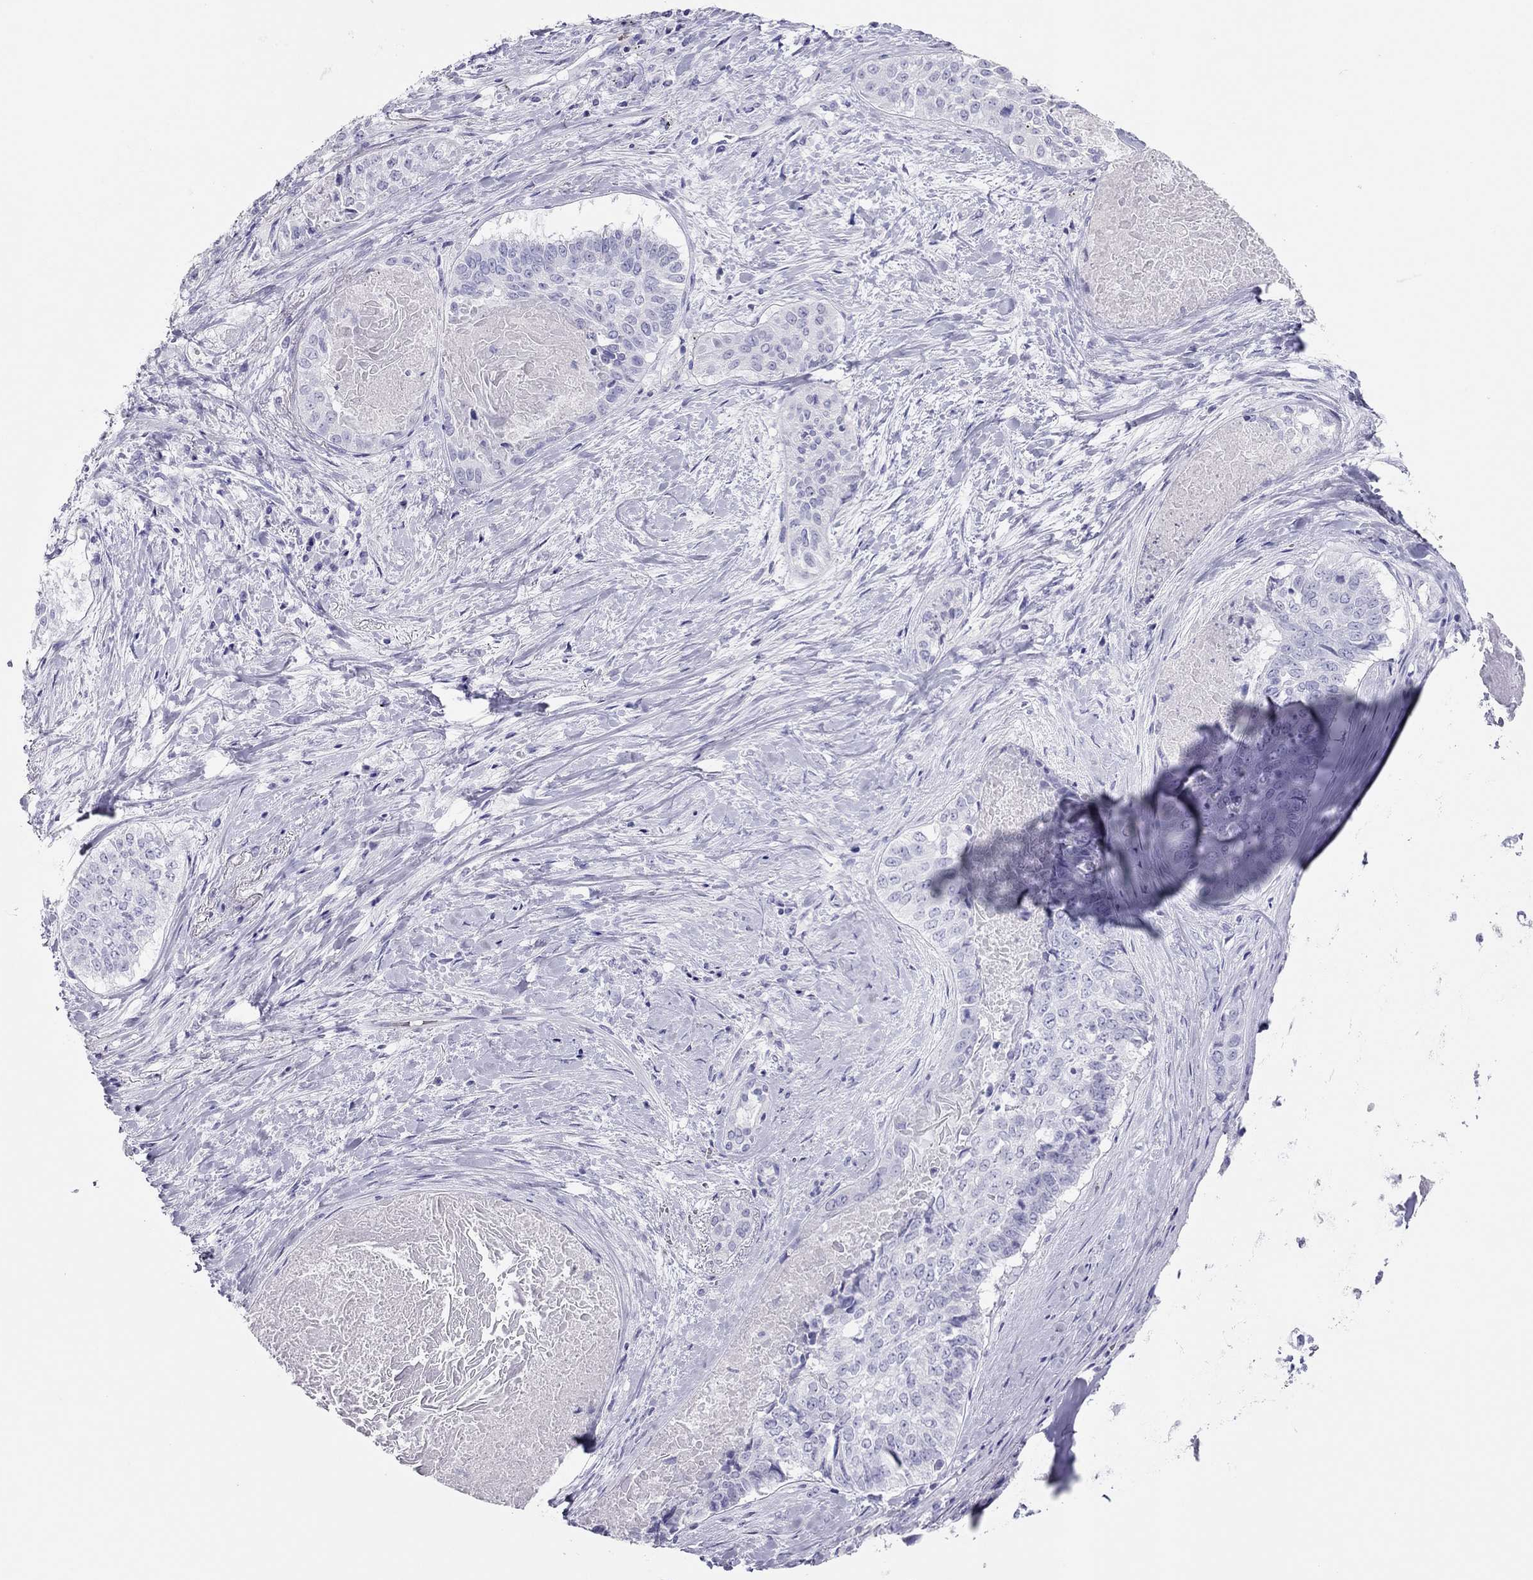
{"staining": {"intensity": "negative", "quantity": "none", "location": "none"}, "tissue": "lung cancer", "cell_type": "Tumor cells", "image_type": "cancer", "snomed": [{"axis": "morphology", "description": "Squamous cell carcinoma, NOS"}, {"axis": "topography", "description": "Lung"}], "caption": "Tumor cells are negative for protein expression in human lung squamous cell carcinoma.", "gene": "TSHB", "patient": {"sex": "male", "age": 64}}